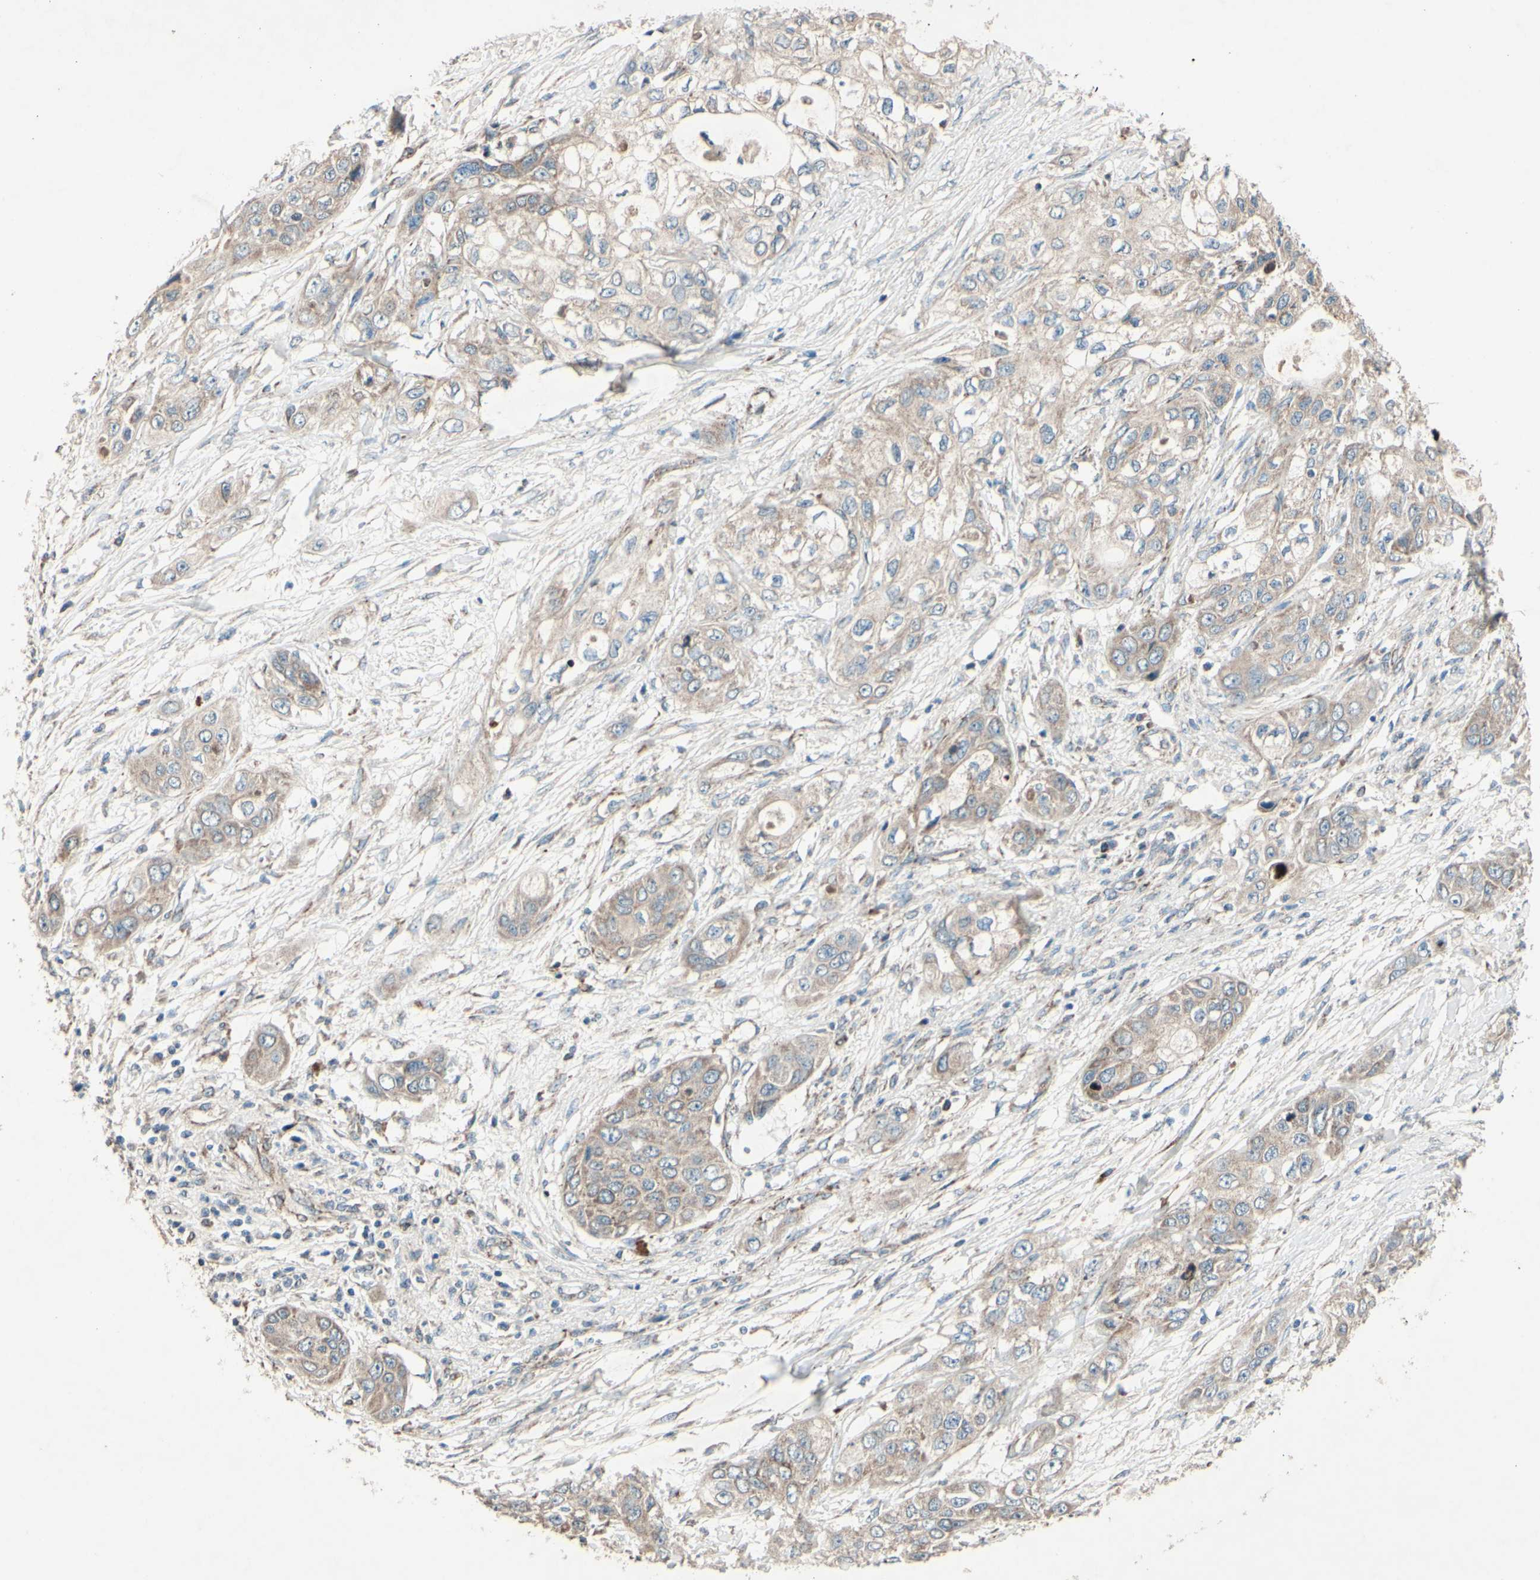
{"staining": {"intensity": "weak", "quantity": ">75%", "location": "cytoplasmic/membranous"}, "tissue": "pancreatic cancer", "cell_type": "Tumor cells", "image_type": "cancer", "snomed": [{"axis": "morphology", "description": "Adenocarcinoma, NOS"}, {"axis": "topography", "description": "Pancreas"}], "caption": "DAB (3,3'-diaminobenzidine) immunohistochemical staining of human pancreatic cancer displays weak cytoplasmic/membranous protein staining in about >75% of tumor cells.", "gene": "RHOT1", "patient": {"sex": "female", "age": 70}}